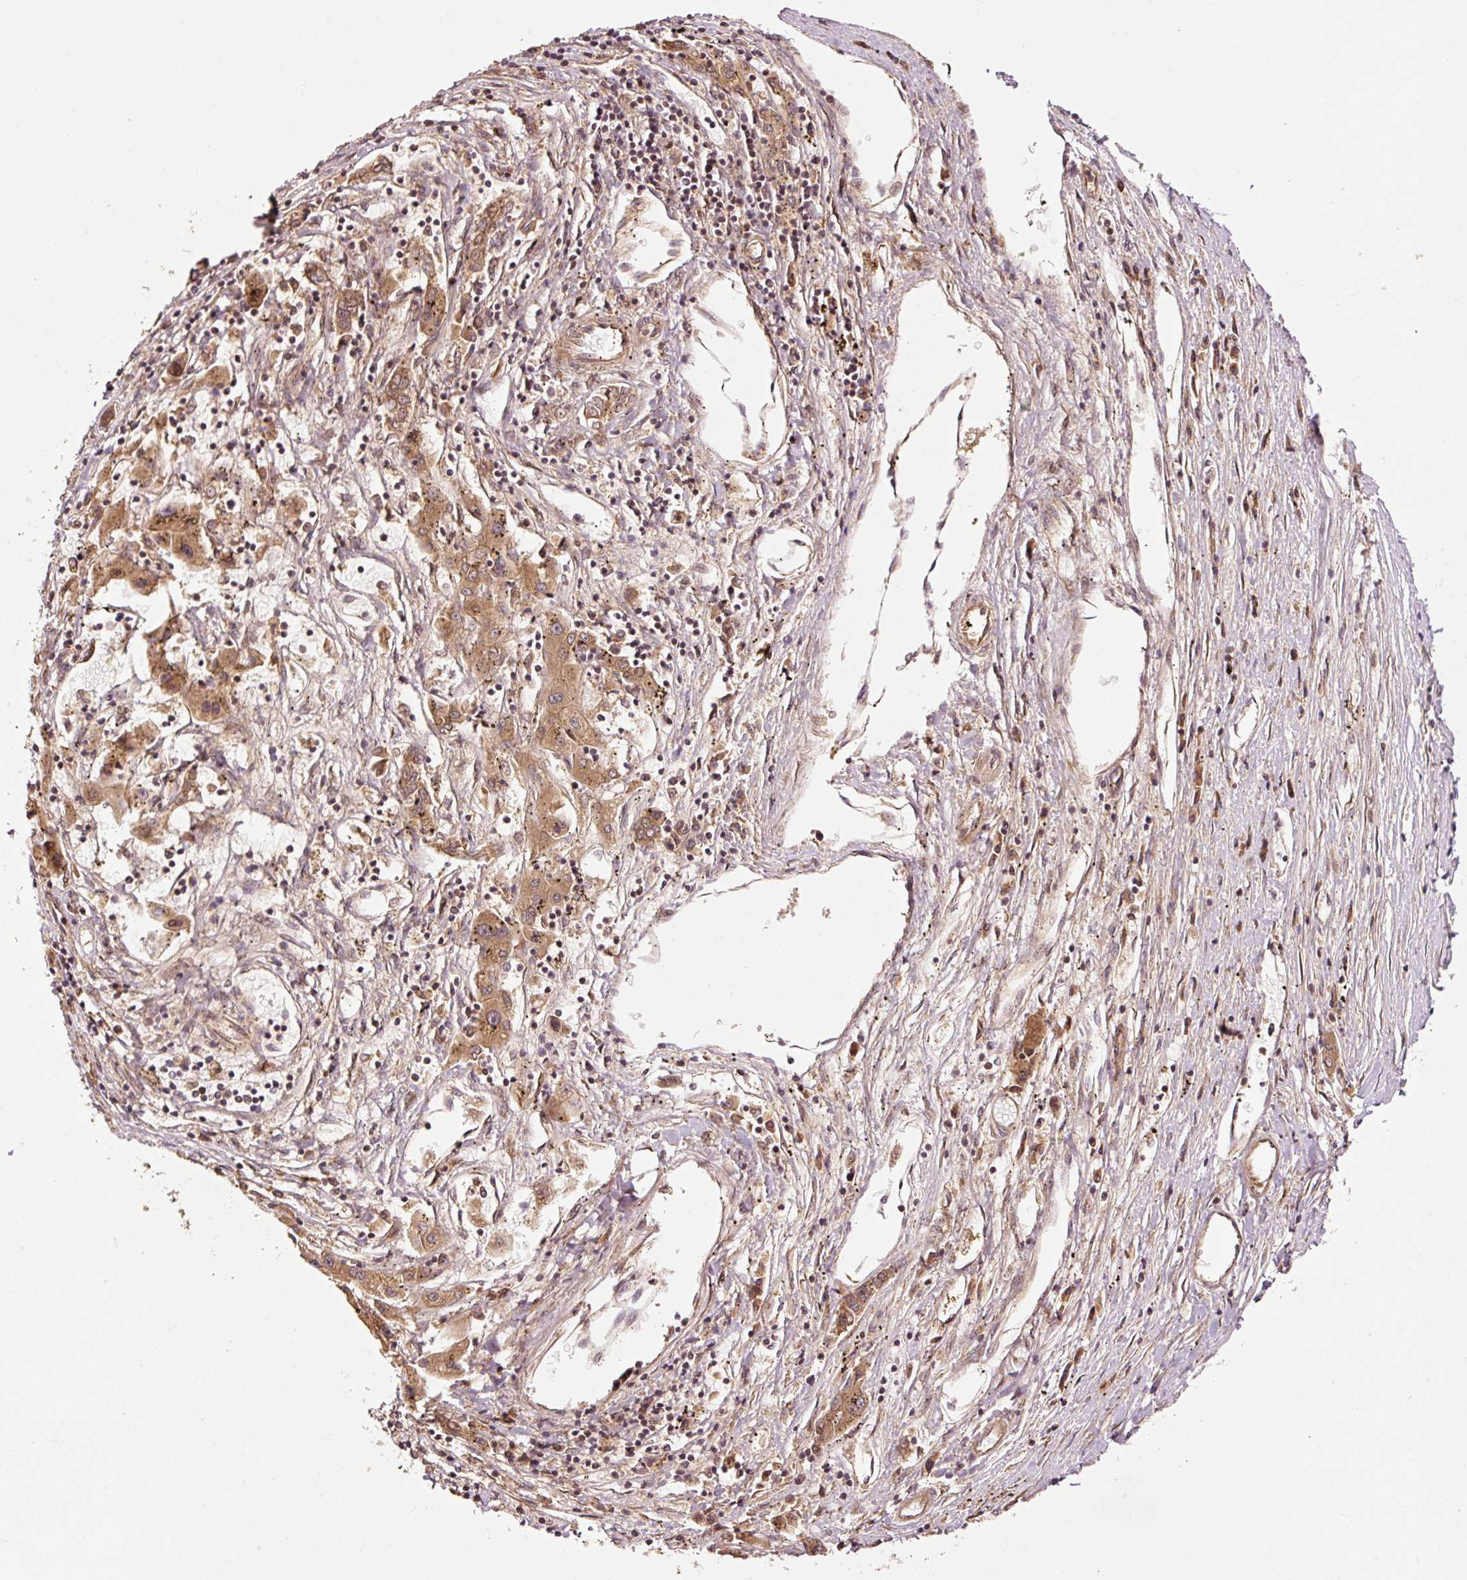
{"staining": {"intensity": "moderate", "quantity": ">75%", "location": "cytoplasmic/membranous"}, "tissue": "liver cancer", "cell_type": "Tumor cells", "image_type": "cancer", "snomed": [{"axis": "morphology", "description": "Carcinoma, Hepatocellular, NOS"}, {"axis": "topography", "description": "Liver"}], "caption": "Approximately >75% of tumor cells in human hepatocellular carcinoma (liver) demonstrate moderate cytoplasmic/membranous protein positivity as visualized by brown immunohistochemical staining.", "gene": "OXER1", "patient": {"sex": "male", "age": 72}}